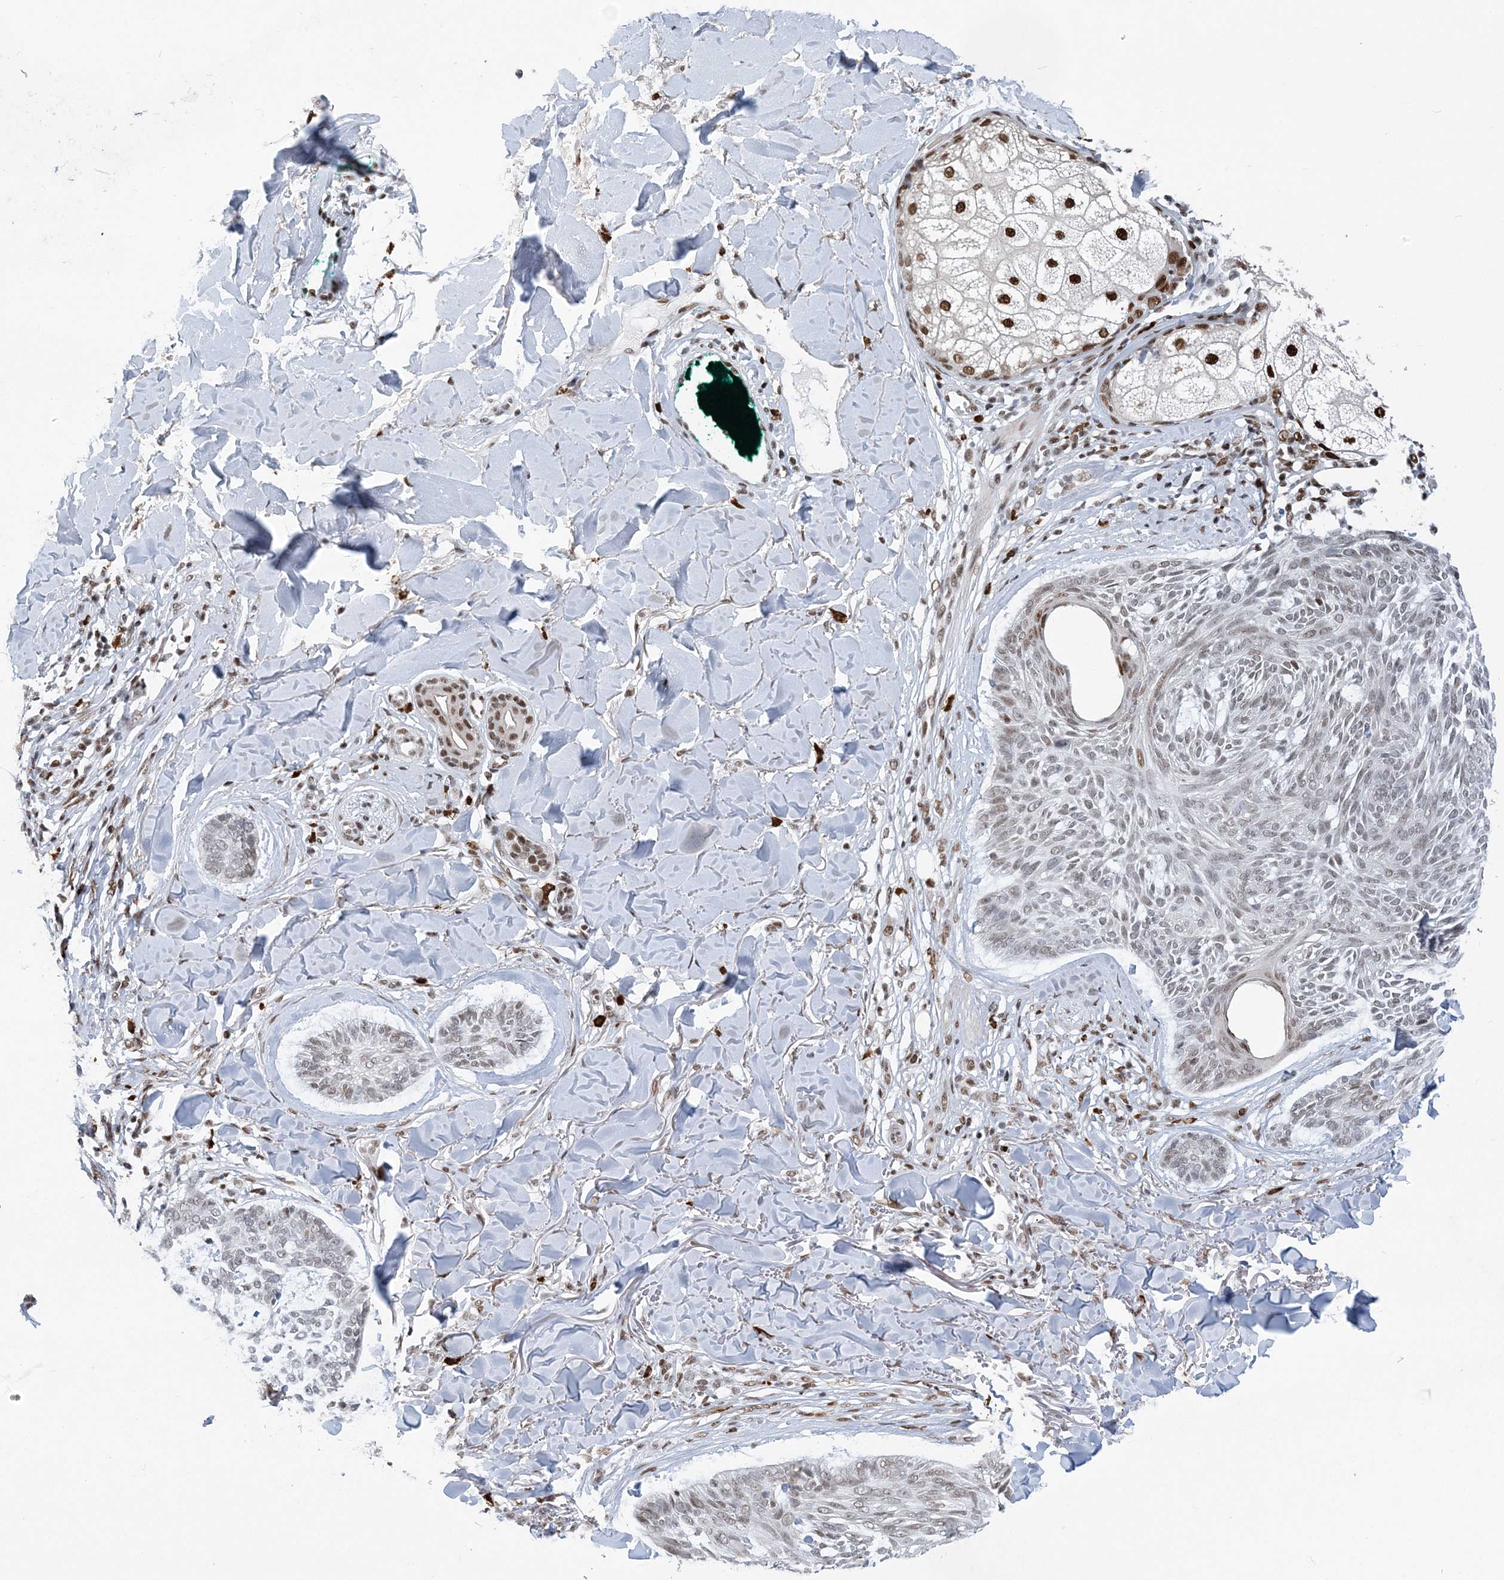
{"staining": {"intensity": "weak", "quantity": ">75%", "location": "nuclear"}, "tissue": "skin cancer", "cell_type": "Tumor cells", "image_type": "cancer", "snomed": [{"axis": "morphology", "description": "Basal cell carcinoma"}, {"axis": "topography", "description": "Skin"}], "caption": "The photomicrograph reveals a brown stain indicating the presence of a protein in the nuclear of tumor cells in basal cell carcinoma (skin). (DAB = brown stain, brightfield microscopy at high magnification).", "gene": "ZBTB7A", "patient": {"sex": "male", "age": 43}}